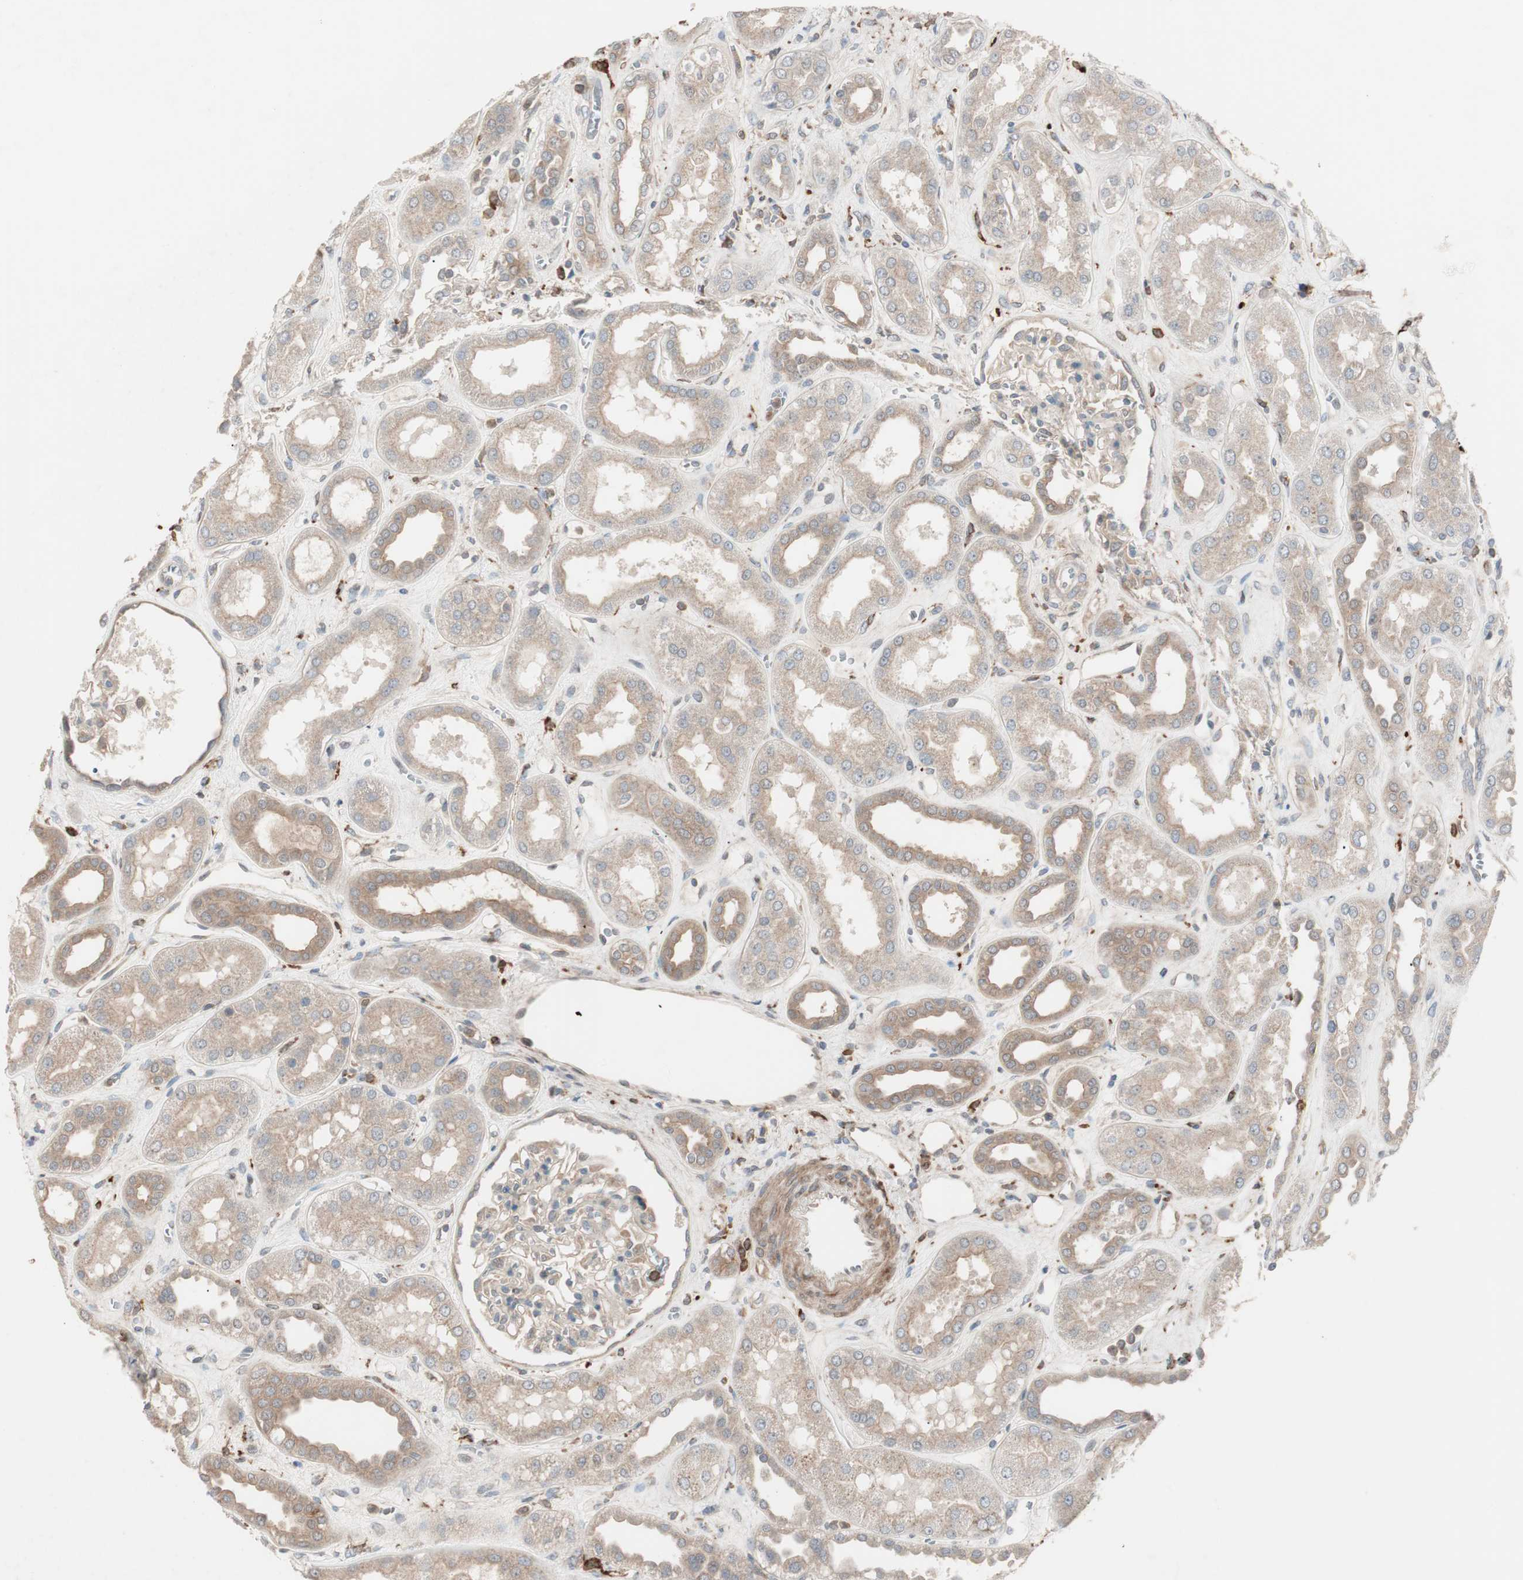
{"staining": {"intensity": "weak", "quantity": ">75%", "location": "cytoplasmic/membranous"}, "tissue": "kidney", "cell_type": "Cells in glomeruli", "image_type": "normal", "snomed": [{"axis": "morphology", "description": "Normal tissue, NOS"}, {"axis": "topography", "description": "Kidney"}], "caption": "Cells in glomeruli display low levels of weak cytoplasmic/membranous positivity in approximately >75% of cells in benign kidney.", "gene": "STAB1", "patient": {"sex": "male", "age": 59}}